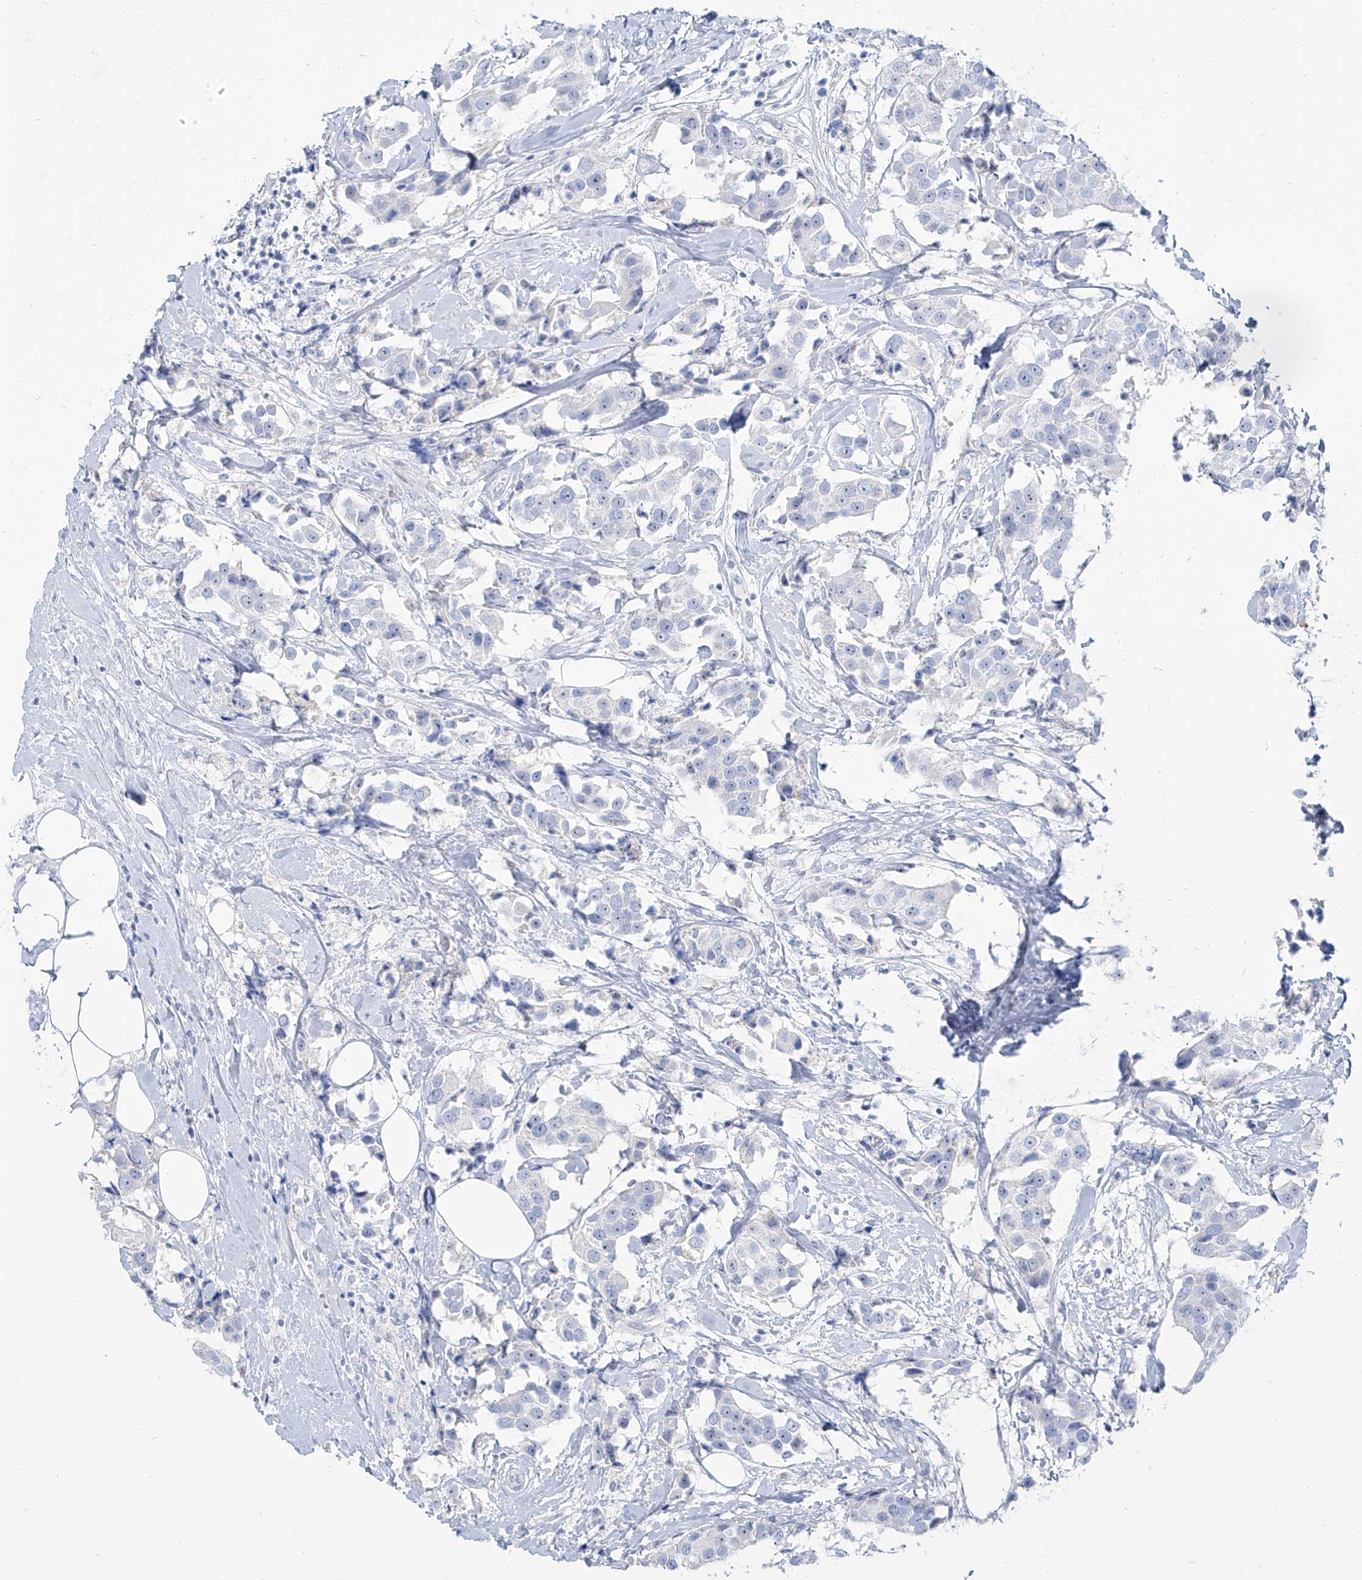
{"staining": {"intensity": "negative", "quantity": "none", "location": "none"}, "tissue": "breast cancer", "cell_type": "Tumor cells", "image_type": "cancer", "snomed": [{"axis": "morphology", "description": "Normal tissue, NOS"}, {"axis": "morphology", "description": "Duct carcinoma"}, {"axis": "topography", "description": "Breast"}], "caption": "Immunohistochemistry (IHC) histopathology image of neoplastic tissue: infiltrating ductal carcinoma (breast) stained with DAB (3,3'-diaminobenzidine) exhibits no significant protein positivity in tumor cells.", "gene": "TXLNB", "patient": {"sex": "female", "age": 39}}